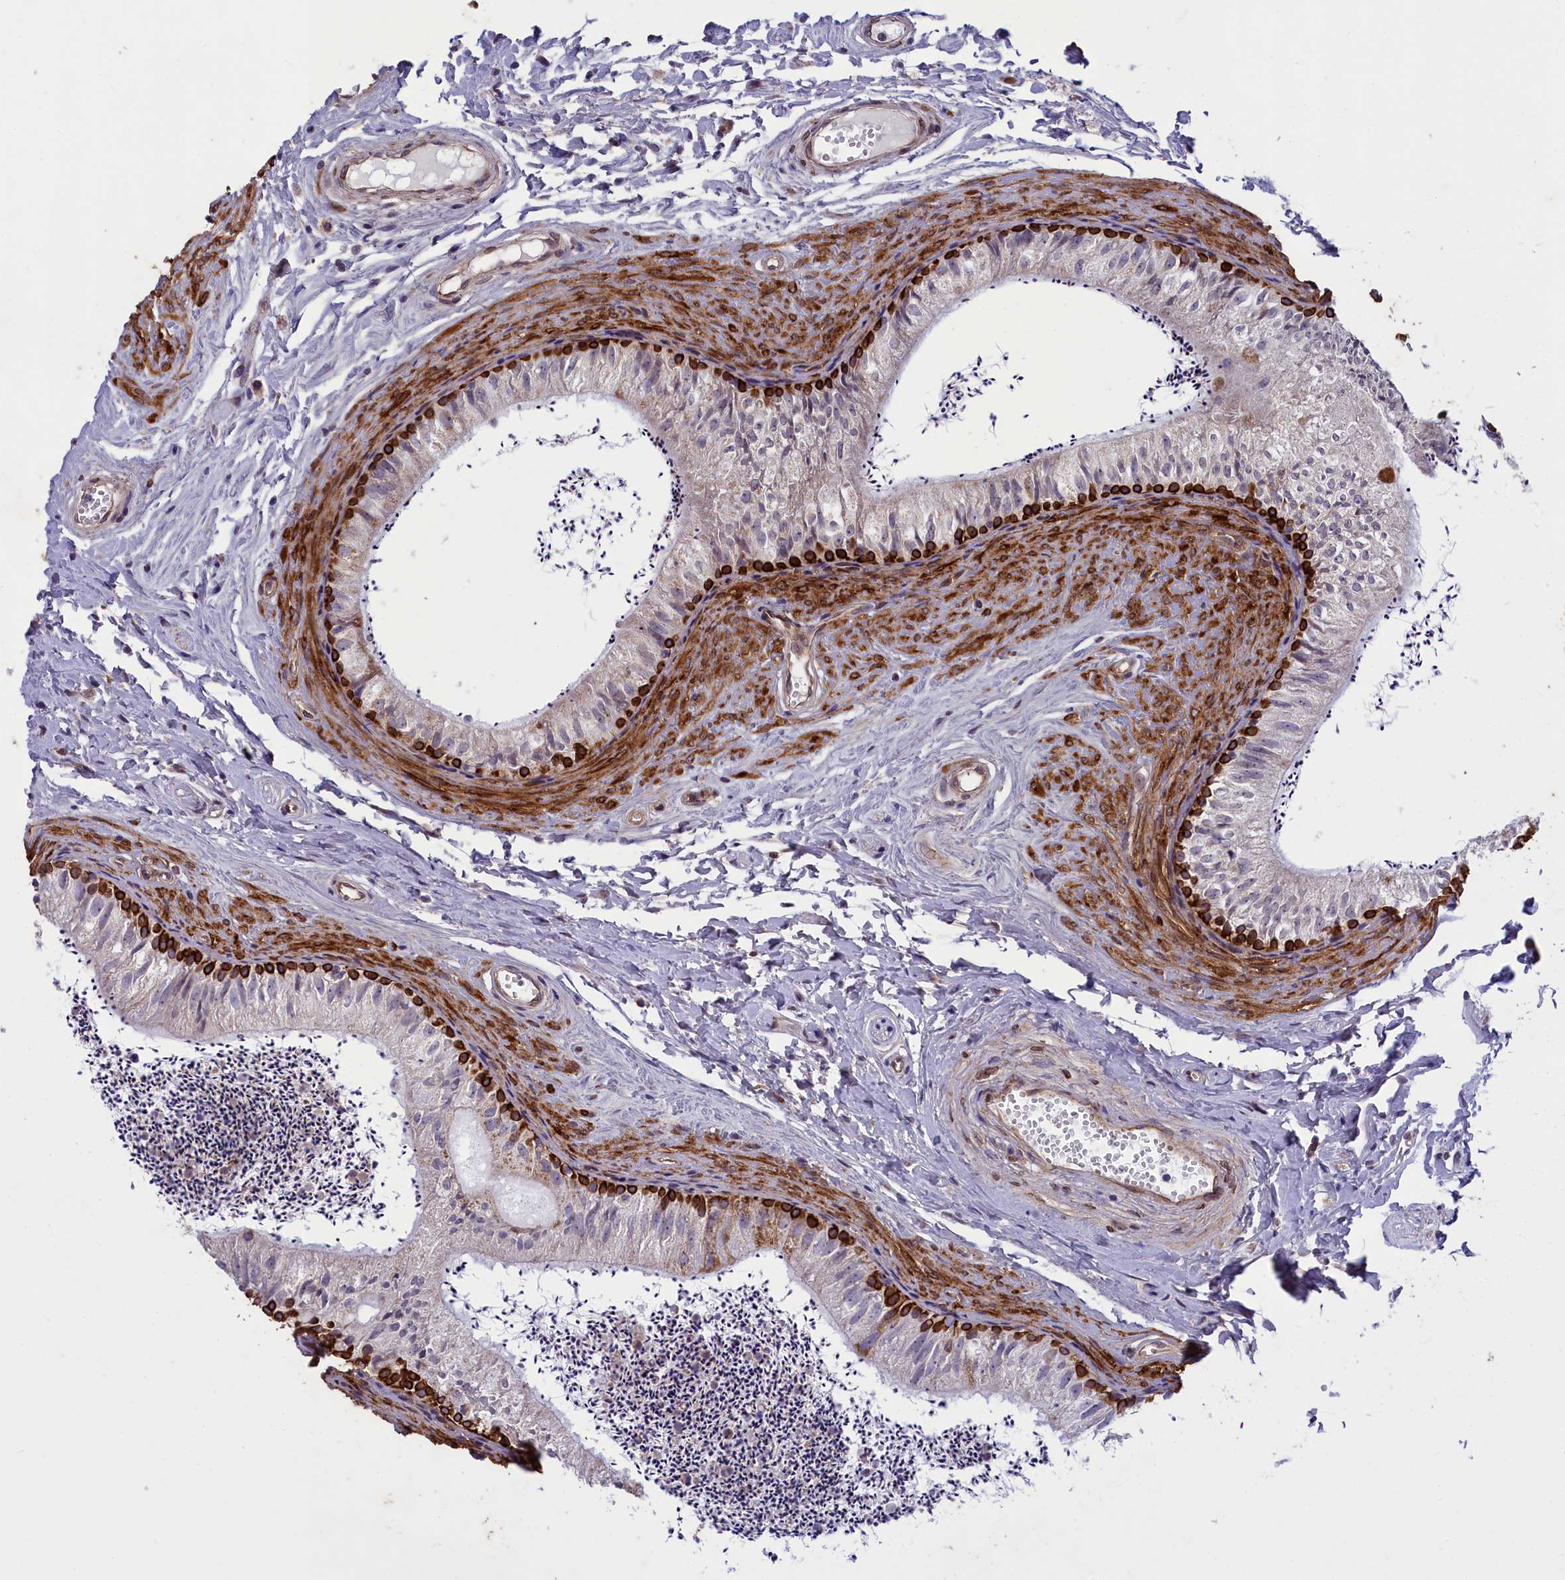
{"staining": {"intensity": "strong", "quantity": "<25%", "location": "cytoplasmic/membranous"}, "tissue": "epididymis", "cell_type": "Glandular cells", "image_type": "normal", "snomed": [{"axis": "morphology", "description": "Normal tissue, NOS"}, {"axis": "topography", "description": "Epididymis"}], "caption": "IHC staining of unremarkable epididymis, which demonstrates medium levels of strong cytoplasmic/membranous expression in about <25% of glandular cells indicating strong cytoplasmic/membranous protein positivity. The staining was performed using DAB (brown) for protein detection and nuclei were counterstained in hematoxylin (blue).", "gene": "ACAD8", "patient": {"sex": "male", "age": 56}}